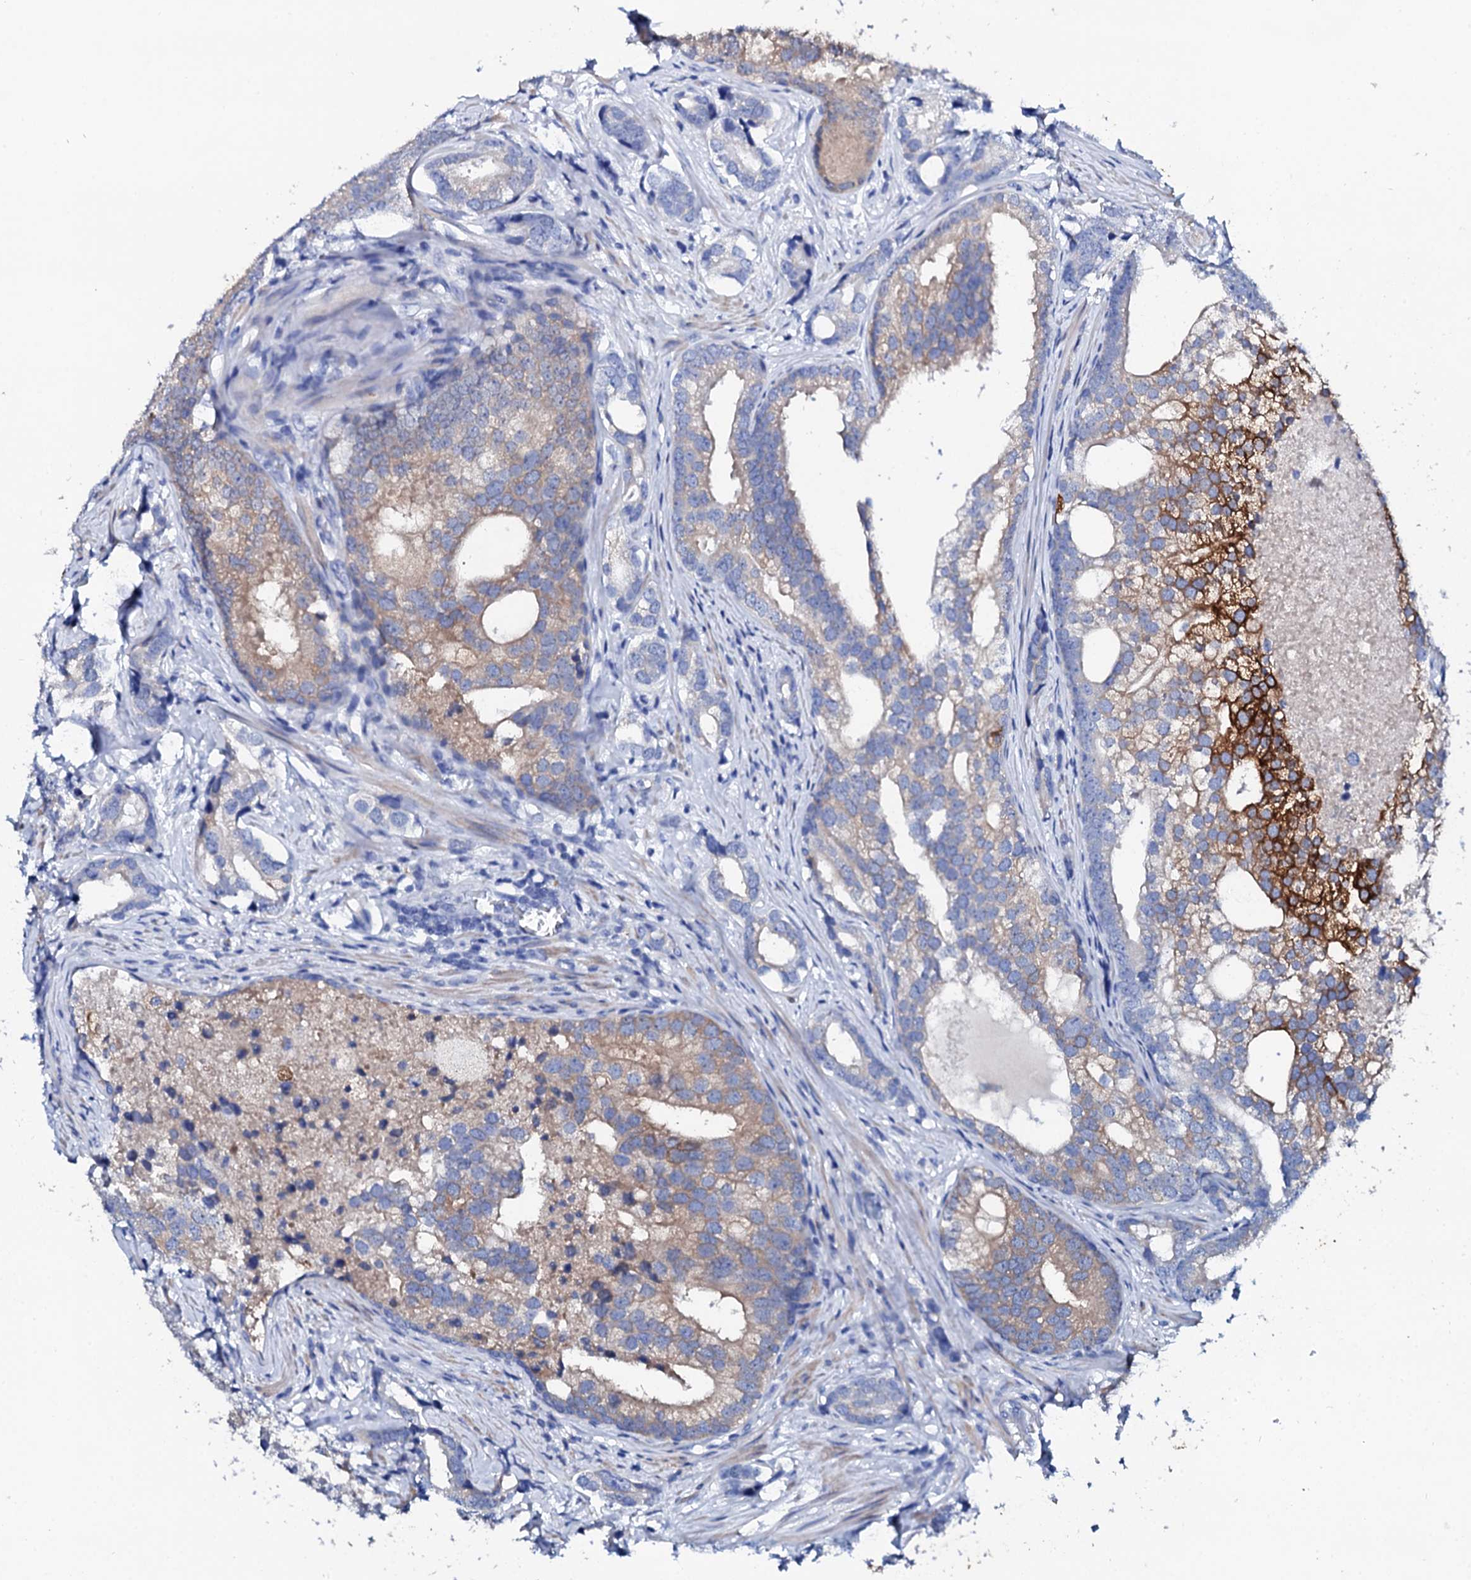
{"staining": {"intensity": "moderate", "quantity": ">75%", "location": "cytoplasmic/membranous"}, "tissue": "prostate cancer", "cell_type": "Tumor cells", "image_type": "cancer", "snomed": [{"axis": "morphology", "description": "Adenocarcinoma, High grade"}, {"axis": "topography", "description": "Prostate"}], "caption": "Immunohistochemistry (IHC) (DAB (3,3'-diaminobenzidine)) staining of adenocarcinoma (high-grade) (prostate) demonstrates moderate cytoplasmic/membranous protein expression in approximately >75% of tumor cells.", "gene": "GLB1L3", "patient": {"sex": "male", "age": 75}}